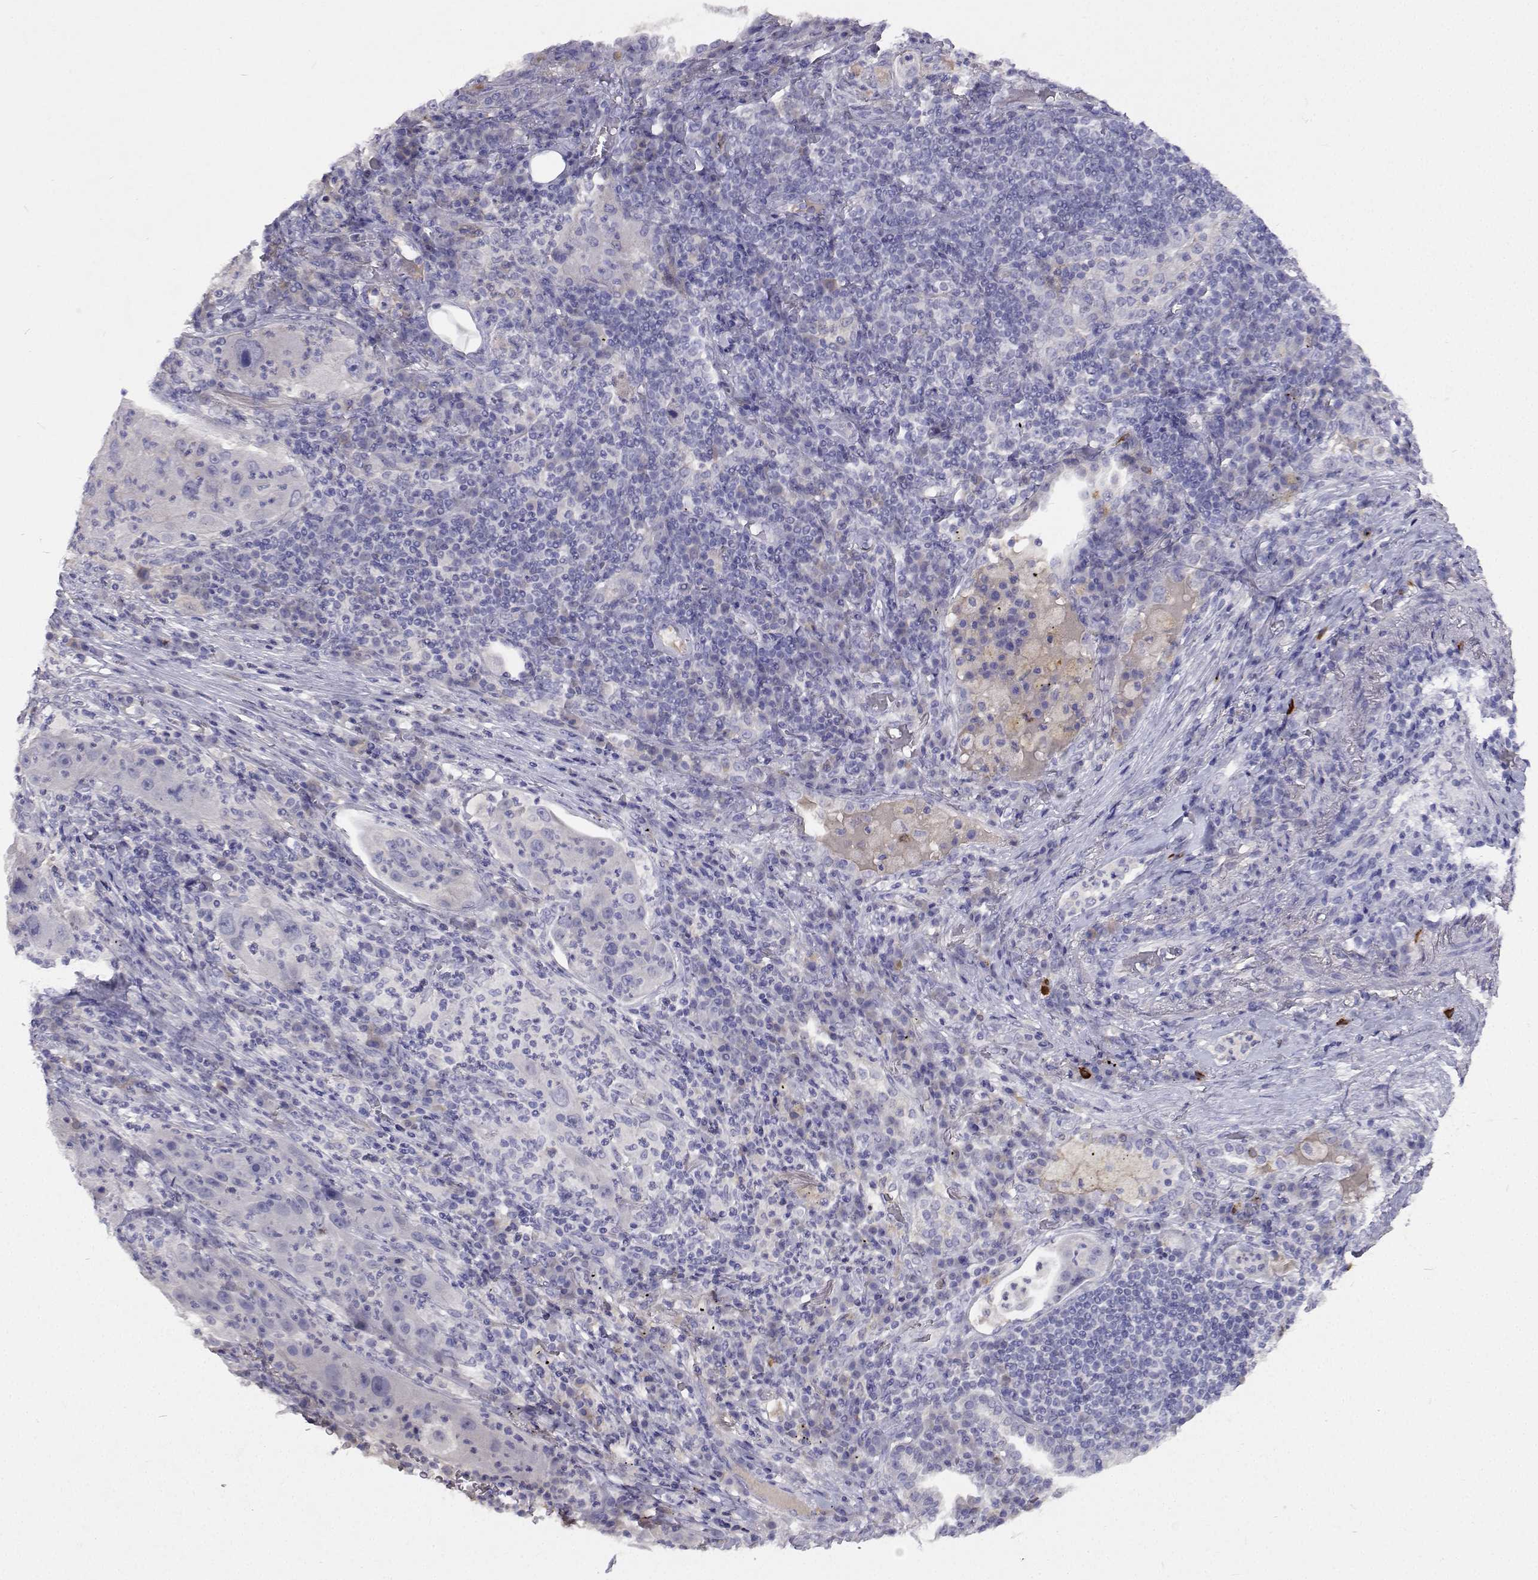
{"staining": {"intensity": "negative", "quantity": "none", "location": "none"}, "tissue": "lung cancer", "cell_type": "Tumor cells", "image_type": "cancer", "snomed": [{"axis": "morphology", "description": "Squamous cell carcinoma, NOS"}, {"axis": "topography", "description": "Lung"}], "caption": "Tumor cells are negative for protein expression in human lung squamous cell carcinoma.", "gene": "CFAP44", "patient": {"sex": "female", "age": 59}}